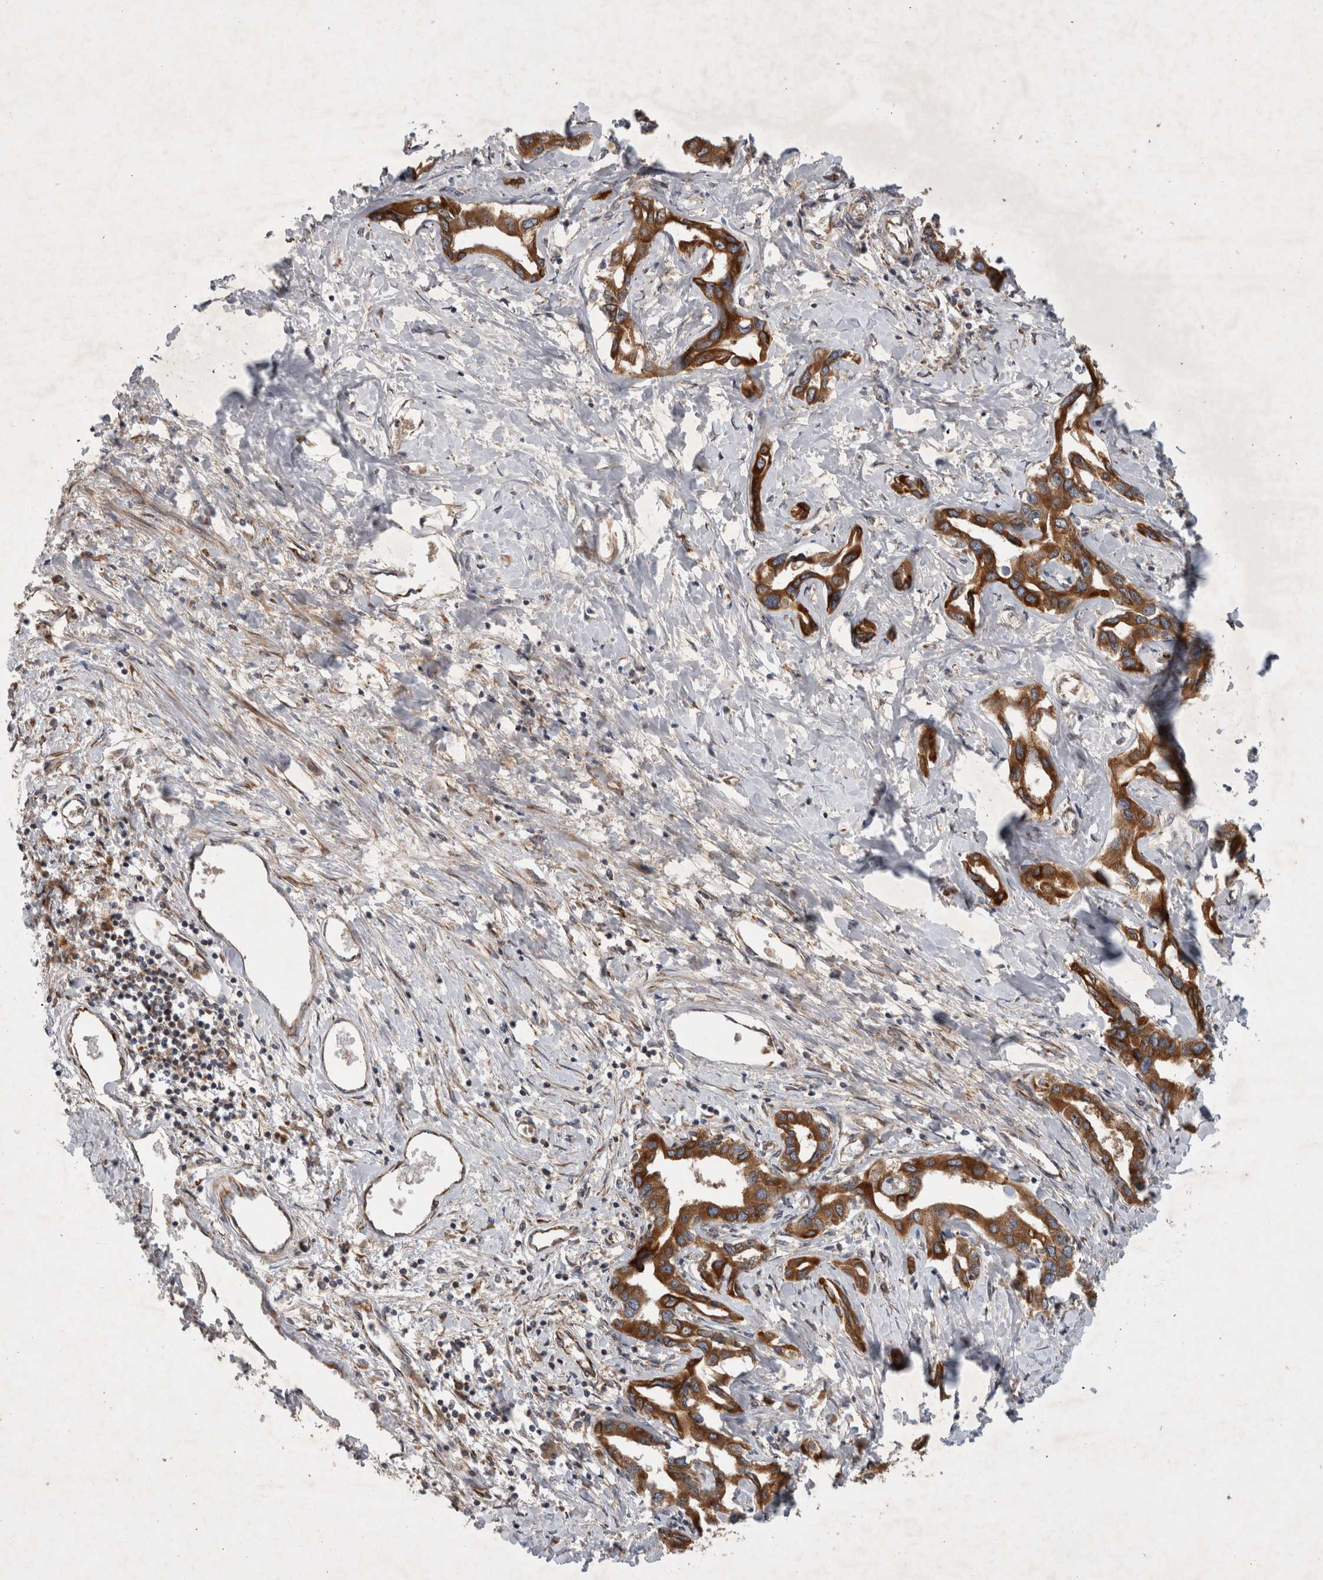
{"staining": {"intensity": "strong", "quantity": ">75%", "location": "cytoplasmic/membranous"}, "tissue": "liver cancer", "cell_type": "Tumor cells", "image_type": "cancer", "snomed": [{"axis": "morphology", "description": "Cholangiocarcinoma"}, {"axis": "topography", "description": "Liver"}], "caption": "Protein expression analysis of liver cancer reveals strong cytoplasmic/membranous staining in approximately >75% of tumor cells.", "gene": "PDCD2", "patient": {"sex": "male", "age": 59}}